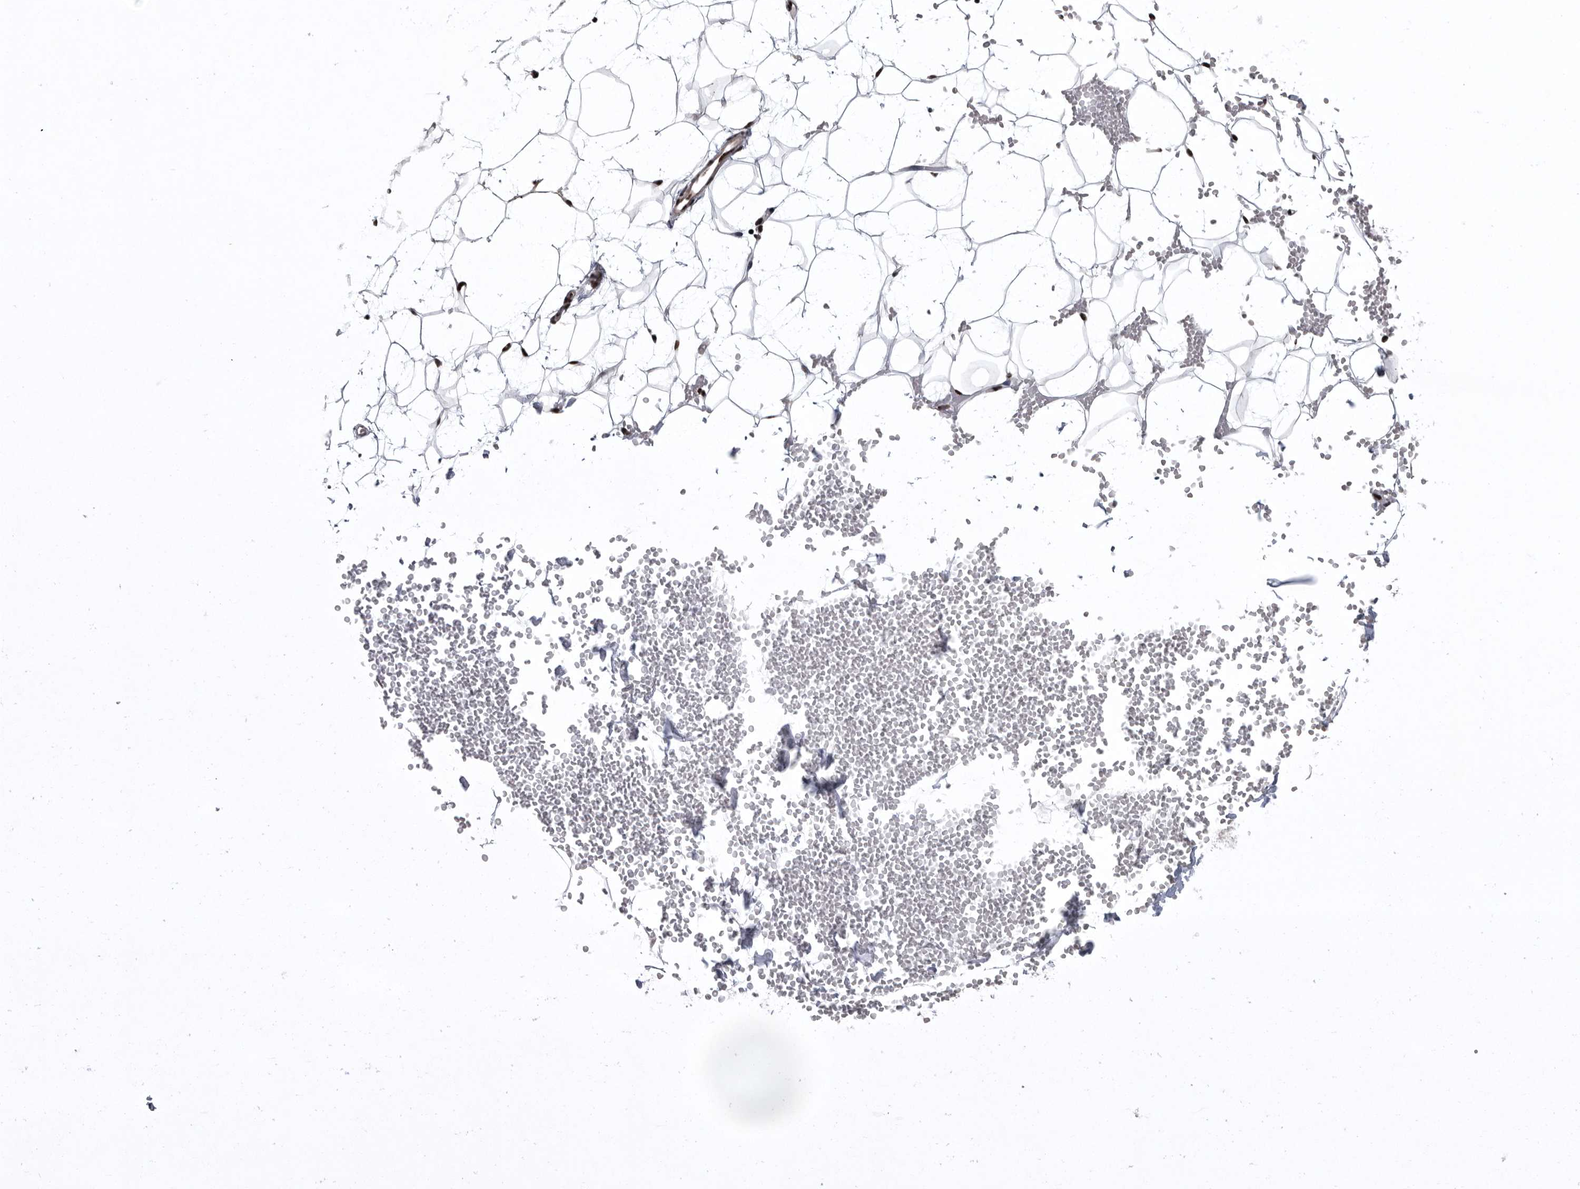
{"staining": {"intensity": "strong", "quantity": ">75%", "location": "nuclear"}, "tissue": "adipose tissue", "cell_type": "Adipocytes", "image_type": "normal", "snomed": [{"axis": "morphology", "description": "Normal tissue, NOS"}, {"axis": "topography", "description": "Breast"}], "caption": "Unremarkable adipose tissue shows strong nuclear expression in about >75% of adipocytes, visualized by immunohistochemistry. (brown staining indicates protein expression, while blue staining denotes nuclei).", "gene": "SENP7", "patient": {"sex": "female", "age": 23}}